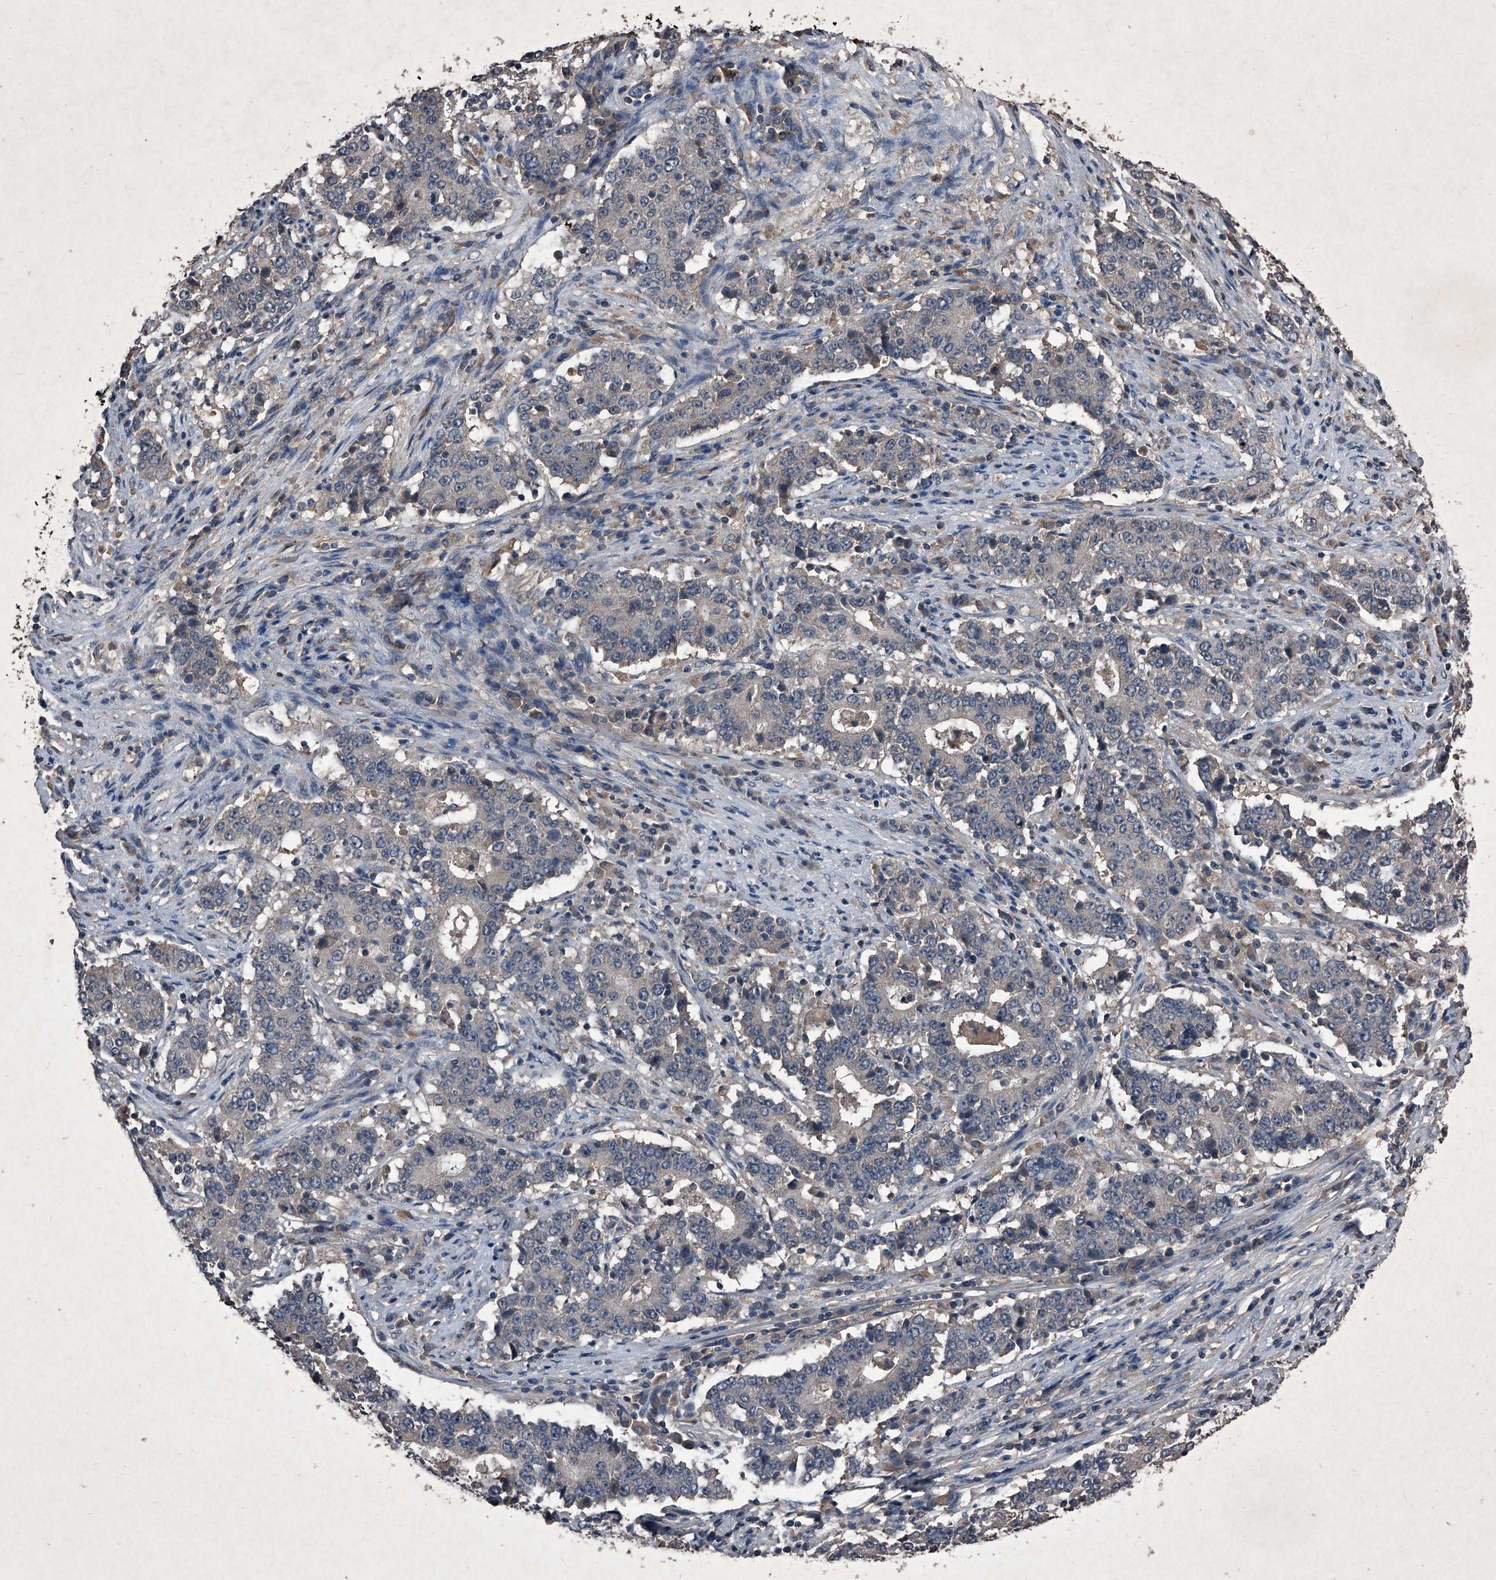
{"staining": {"intensity": "negative", "quantity": "none", "location": "none"}, "tissue": "stomach cancer", "cell_type": "Tumor cells", "image_type": "cancer", "snomed": [{"axis": "morphology", "description": "Adenocarcinoma, NOS"}, {"axis": "topography", "description": "Stomach"}], "caption": "Tumor cells are negative for protein expression in human stomach cancer.", "gene": "MAPKAP1", "patient": {"sex": "male", "age": 59}}